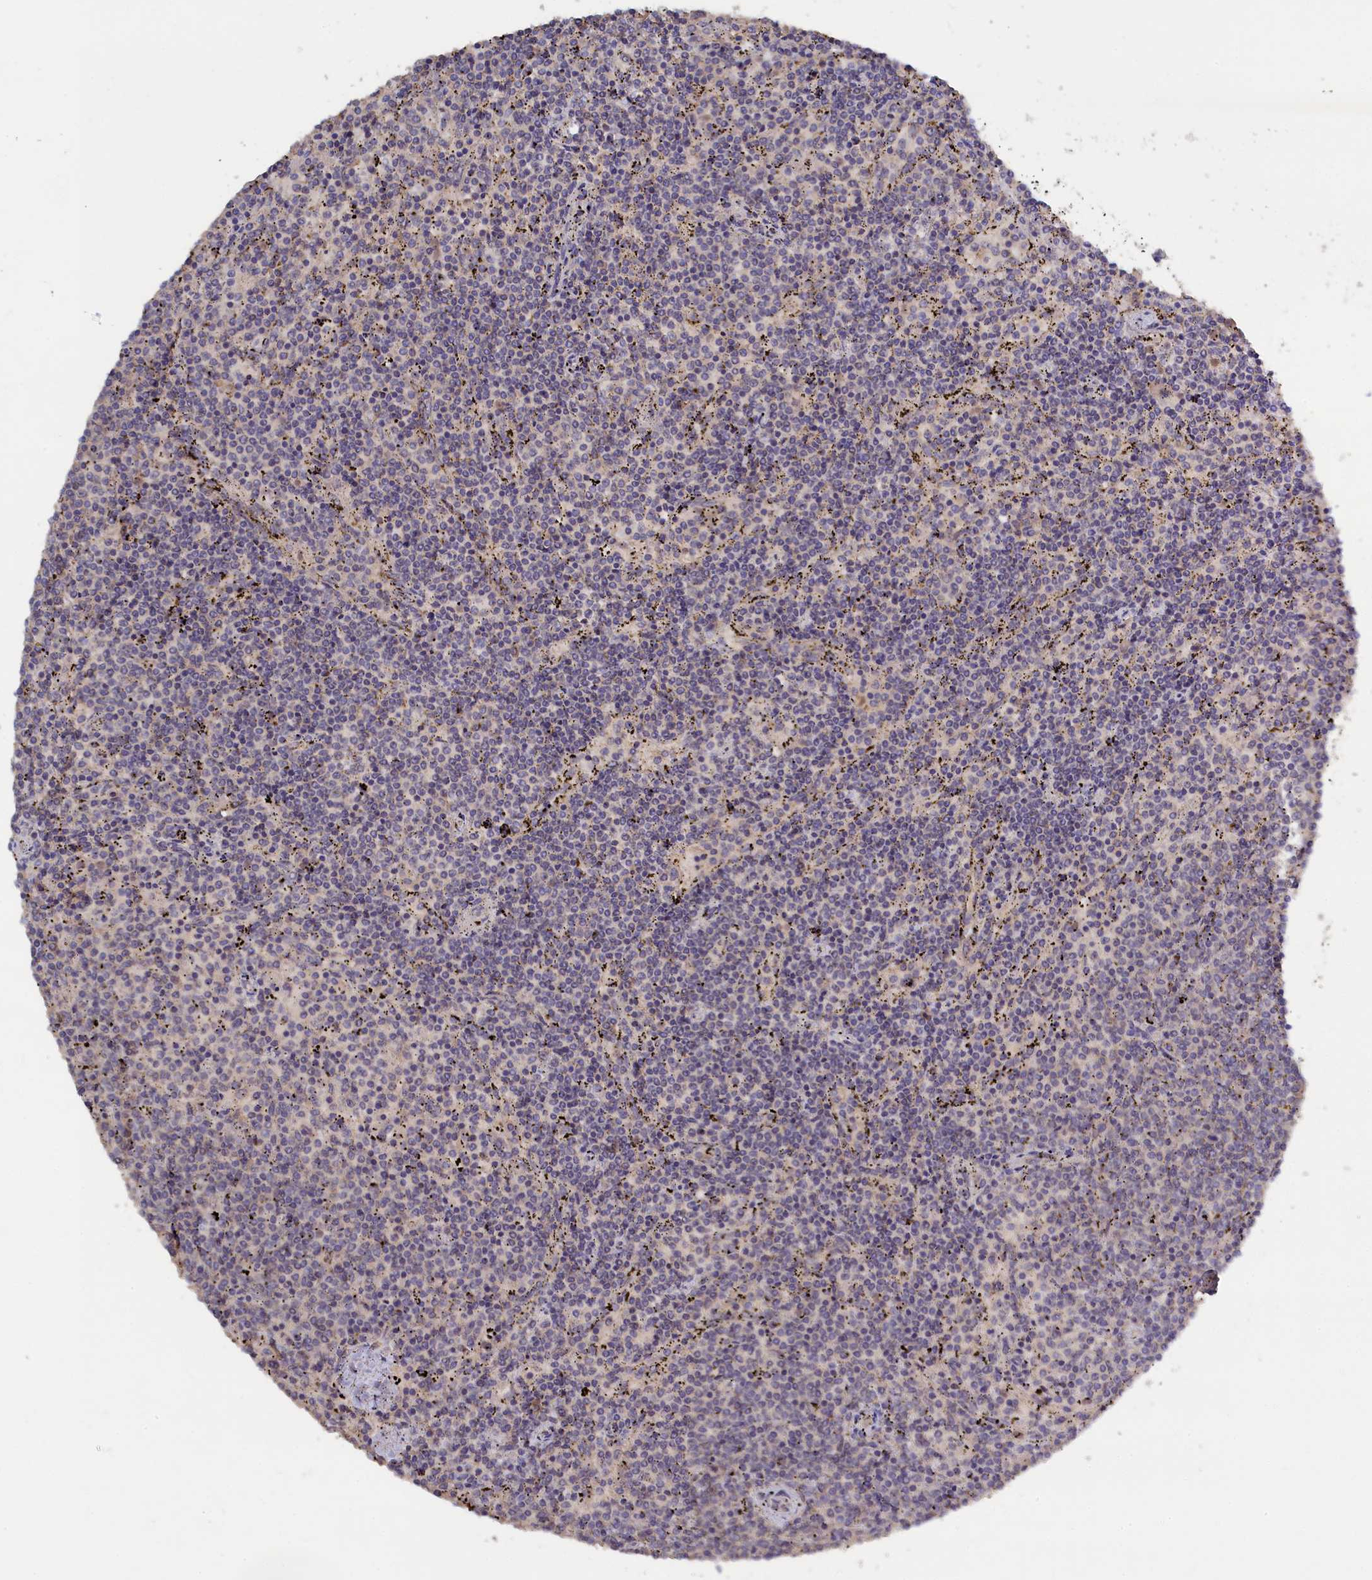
{"staining": {"intensity": "negative", "quantity": "none", "location": "none"}, "tissue": "lymphoma", "cell_type": "Tumor cells", "image_type": "cancer", "snomed": [{"axis": "morphology", "description": "Malignant lymphoma, non-Hodgkin's type, Low grade"}, {"axis": "topography", "description": "Spleen"}], "caption": "The micrograph demonstrates no significant staining in tumor cells of low-grade malignant lymphoma, non-Hodgkin's type. (DAB IHC visualized using brightfield microscopy, high magnification).", "gene": "CELF5", "patient": {"sex": "female", "age": 50}}